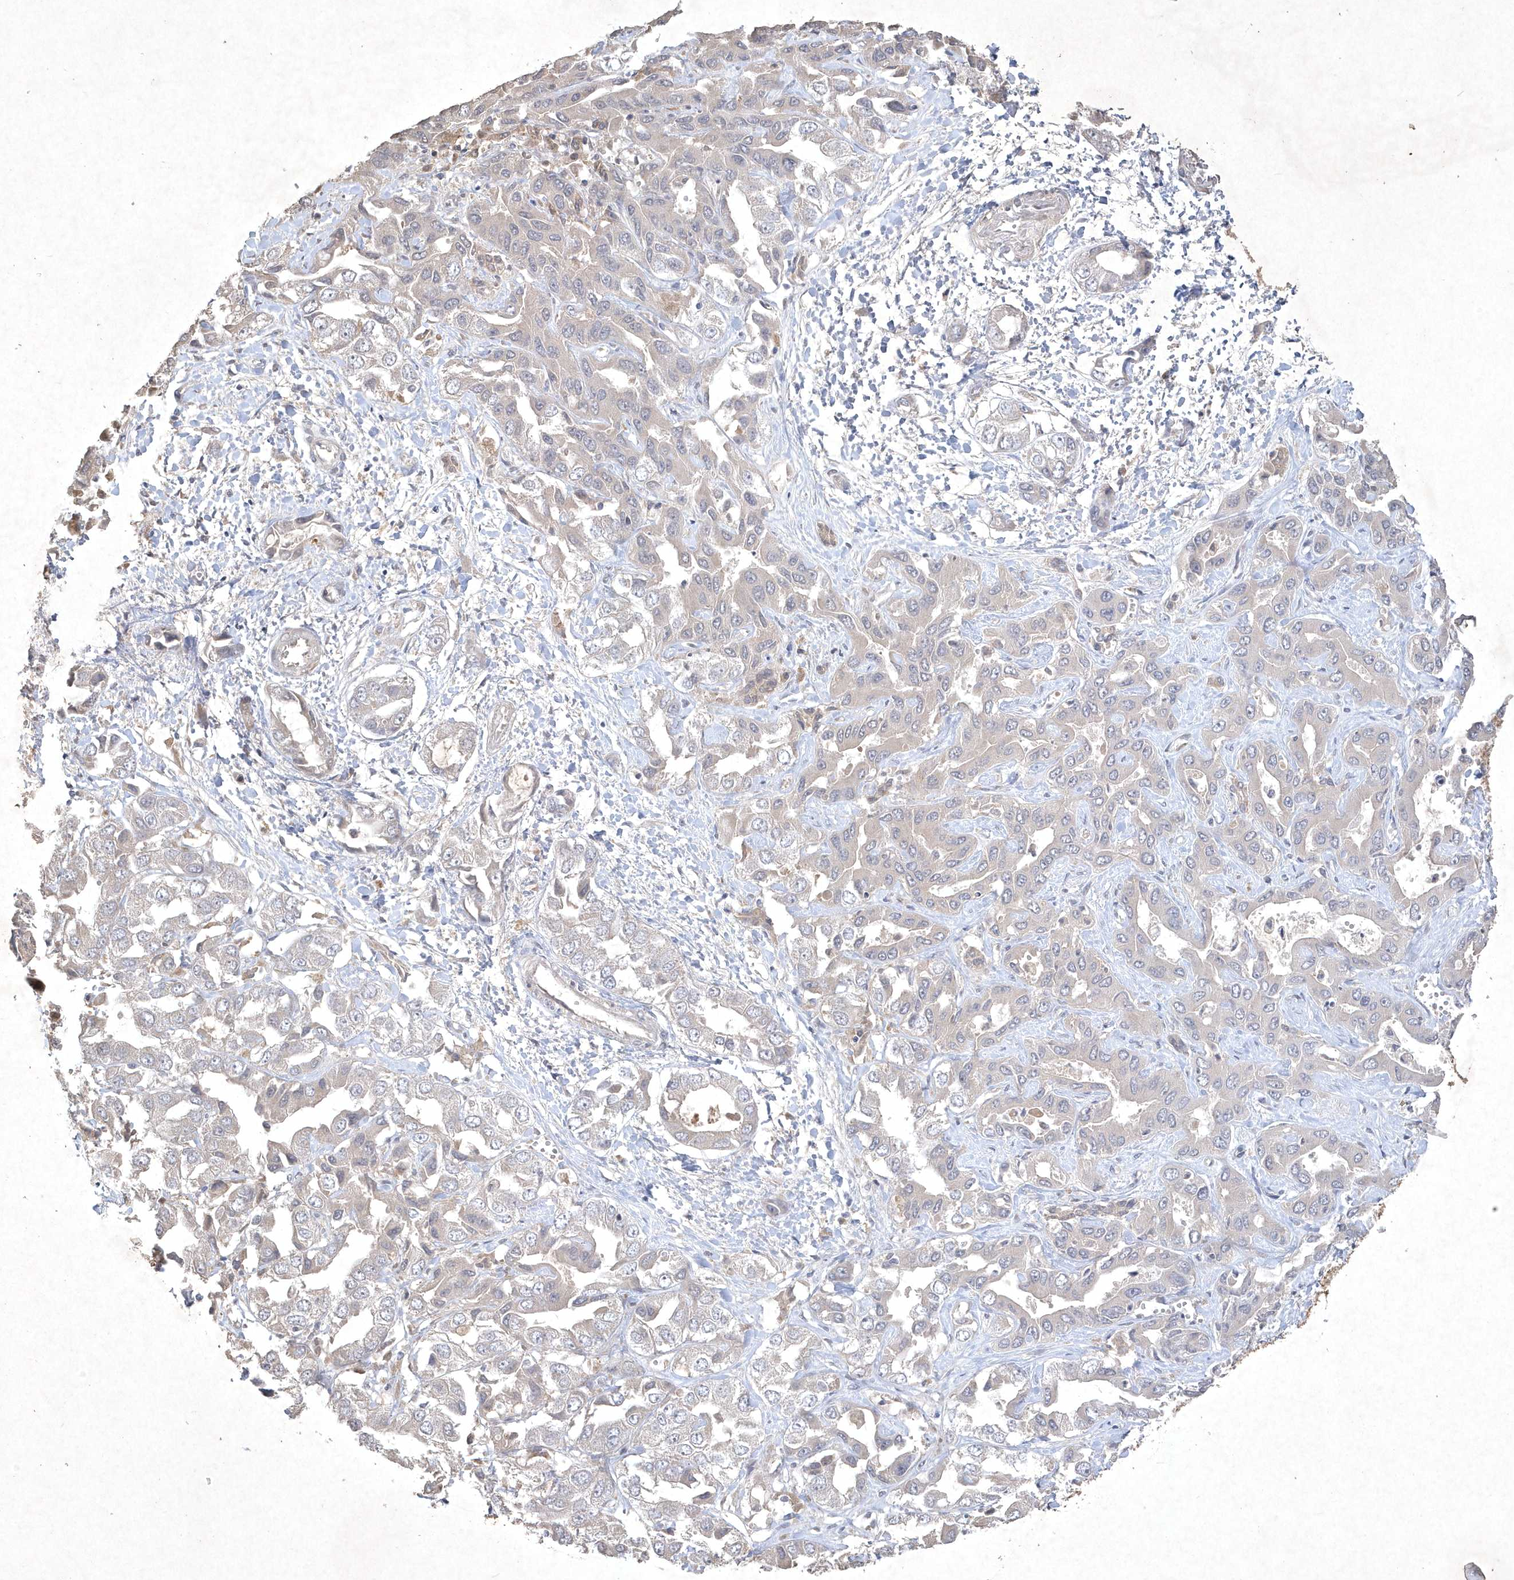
{"staining": {"intensity": "negative", "quantity": "none", "location": "none"}, "tissue": "liver cancer", "cell_type": "Tumor cells", "image_type": "cancer", "snomed": [{"axis": "morphology", "description": "Cholangiocarcinoma"}, {"axis": "topography", "description": "Liver"}], "caption": "High power microscopy micrograph of an IHC image of liver cholangiocarcinoma, revealing no significant staining in tumor cells.", "gene": "AKR7A2", "patient": {"sex": "female", "age": 52}}